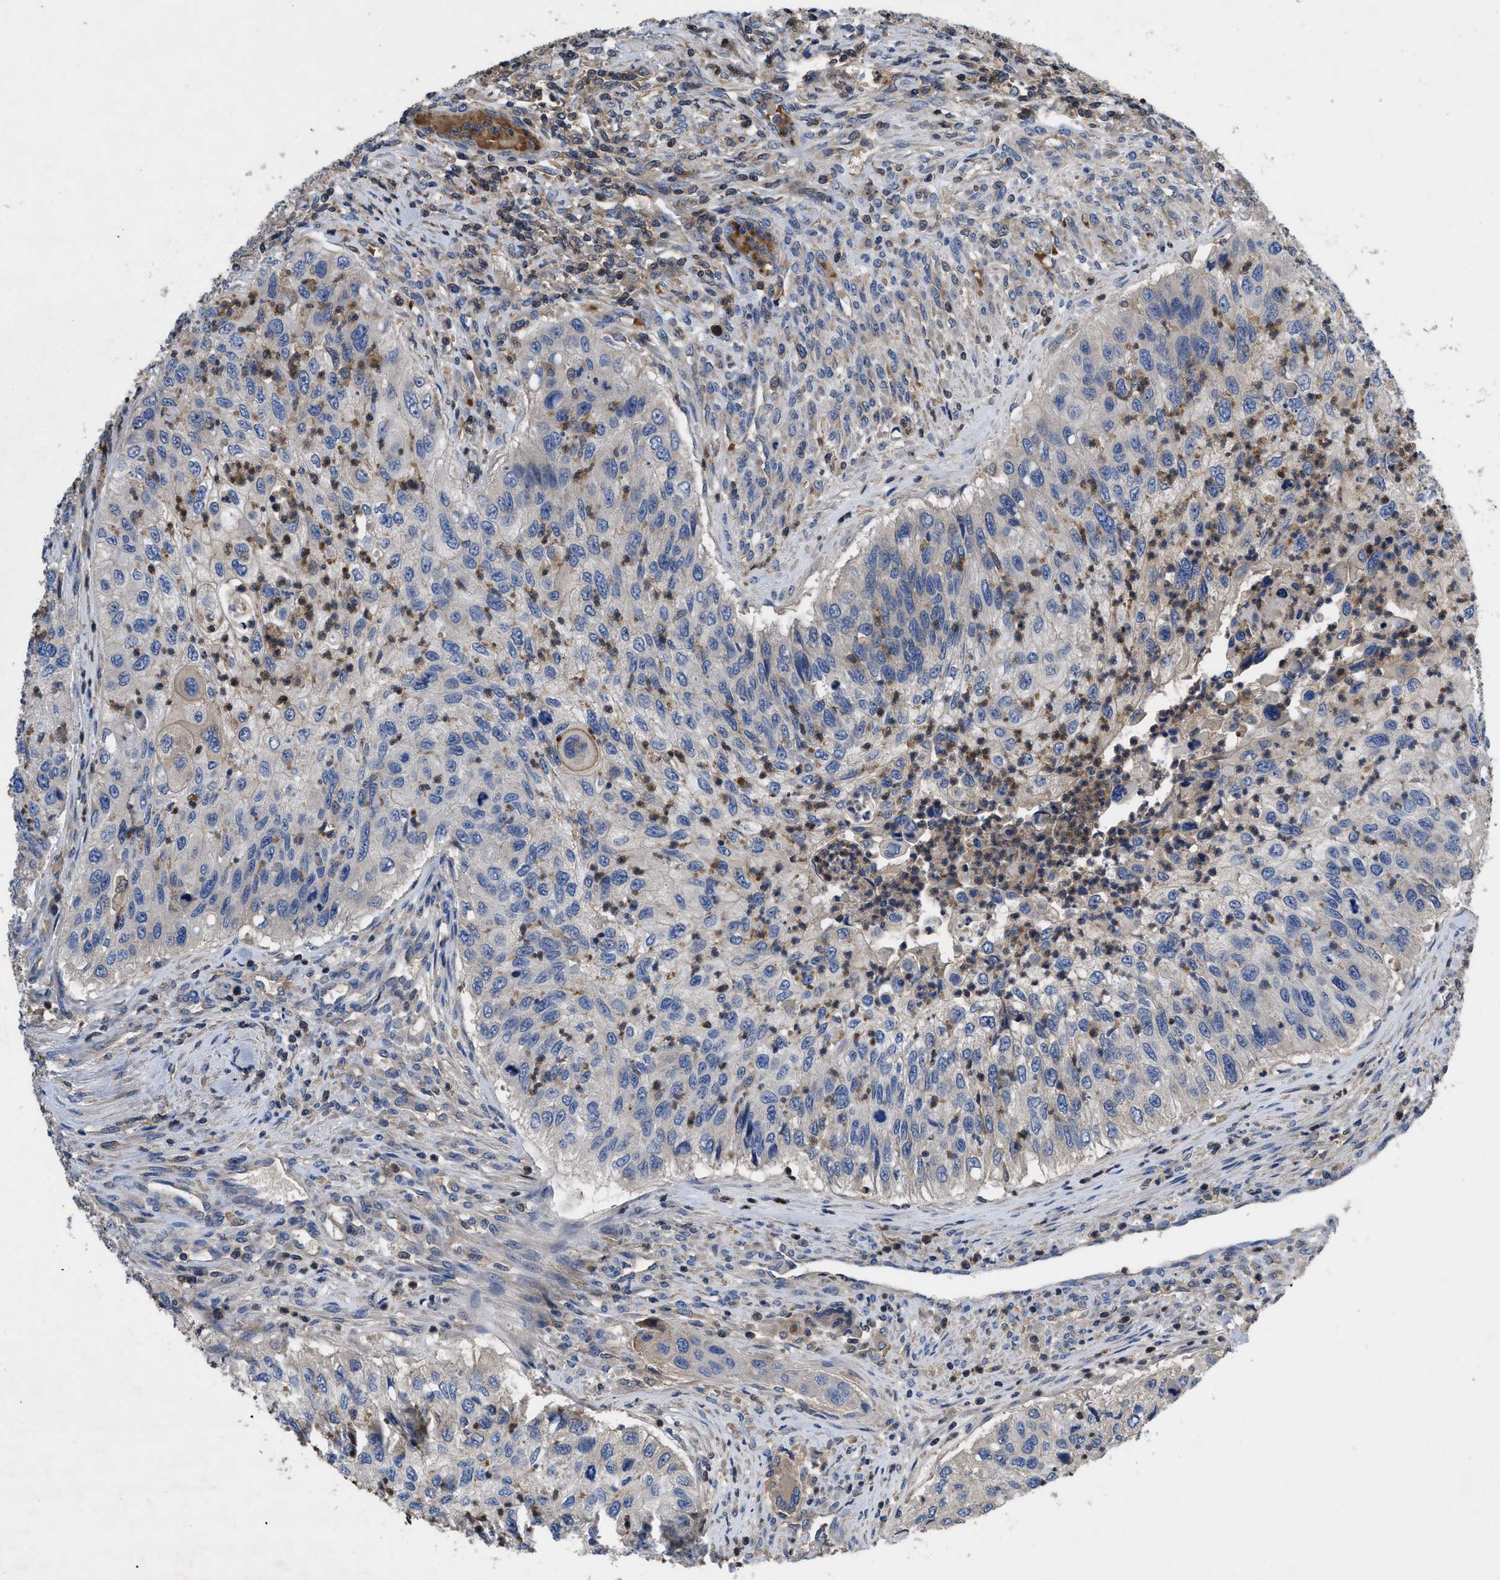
{"staining": {"intensity": "weak", "quantity": "<25%", "location": "cytoplasmic/membranous"}, "tissue": "urothelial cancer", "cell_type": "Tumor cells", "image_type": "cancer", "snomed": [{"axis": "morphology", "description": "Urothelial carcinoma, High grade"}, {"axis": "topography", "description": "Urinary bladder"}], "caption": "Urothelial cancer was stained to show a protein in brown. There is no significant positivity in tumor cells.", "gene": "YBEY", "patient": {"sex": "female", "age": 60}}